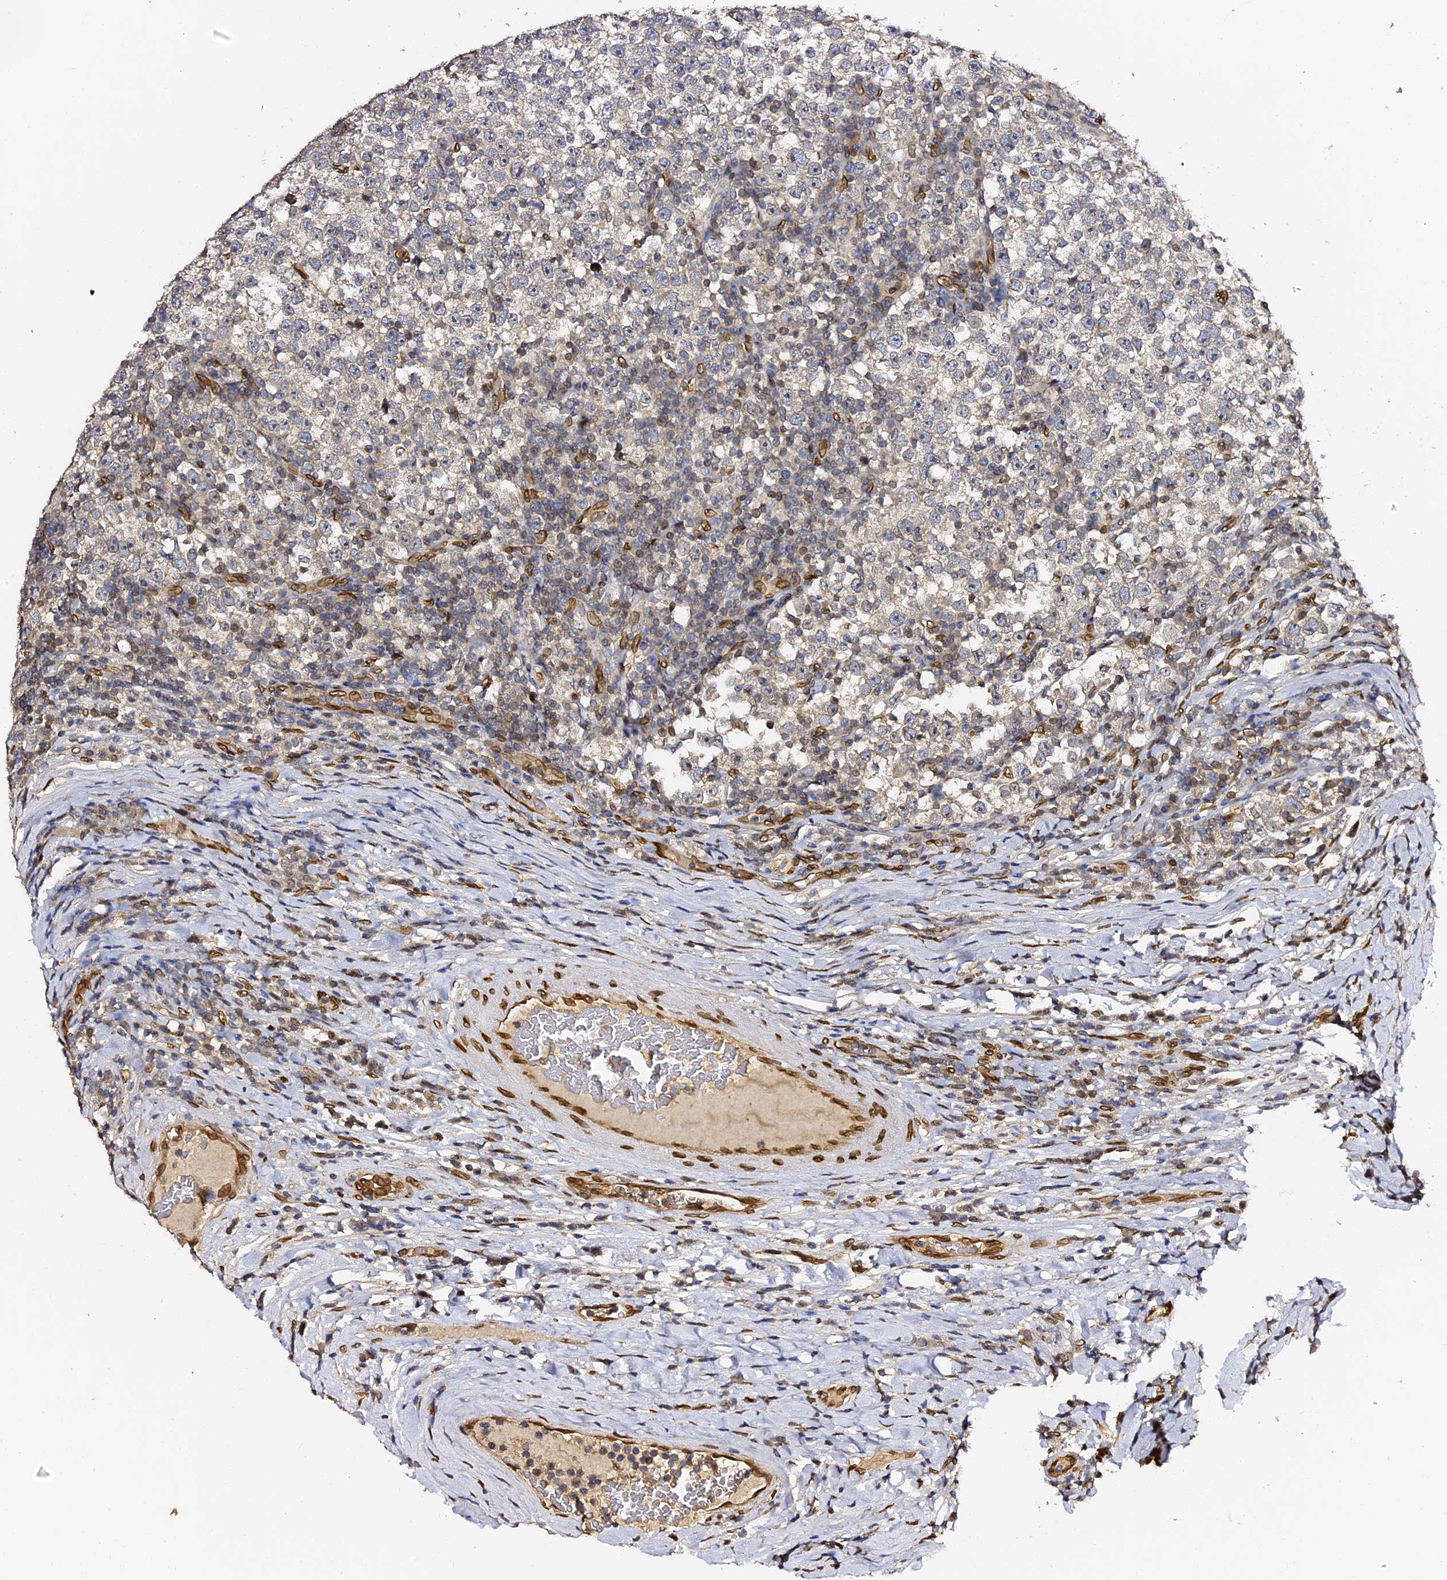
{"staining": {"intensity": "weak", "quantity": "<25%", "location": "cytoplasmic/membranous,nuclear"}, "tissue": "testis cancer", "cell_type": "Tumor cells", "image_type": "cancer", "snomed": [{"axis": "morphology", "description": "Normal tissue, NOS"}, {"axis": "morphology", "description": "Seminoma, NOS"}, {"axis": "topography", "description": "Testis"}], "caption": "Micrograph shows no protein staining in tumor cells of testis seminoma tissue. Brightfield microscopy of immunohistochemistry (IHC) stained with DAB (3,3'-diaminobenzidine) (brown) and hematoxylin (blue), captured at high magnification.", "gene": "ANAPC5", "patient": {"sex": "male", "age": 43}}